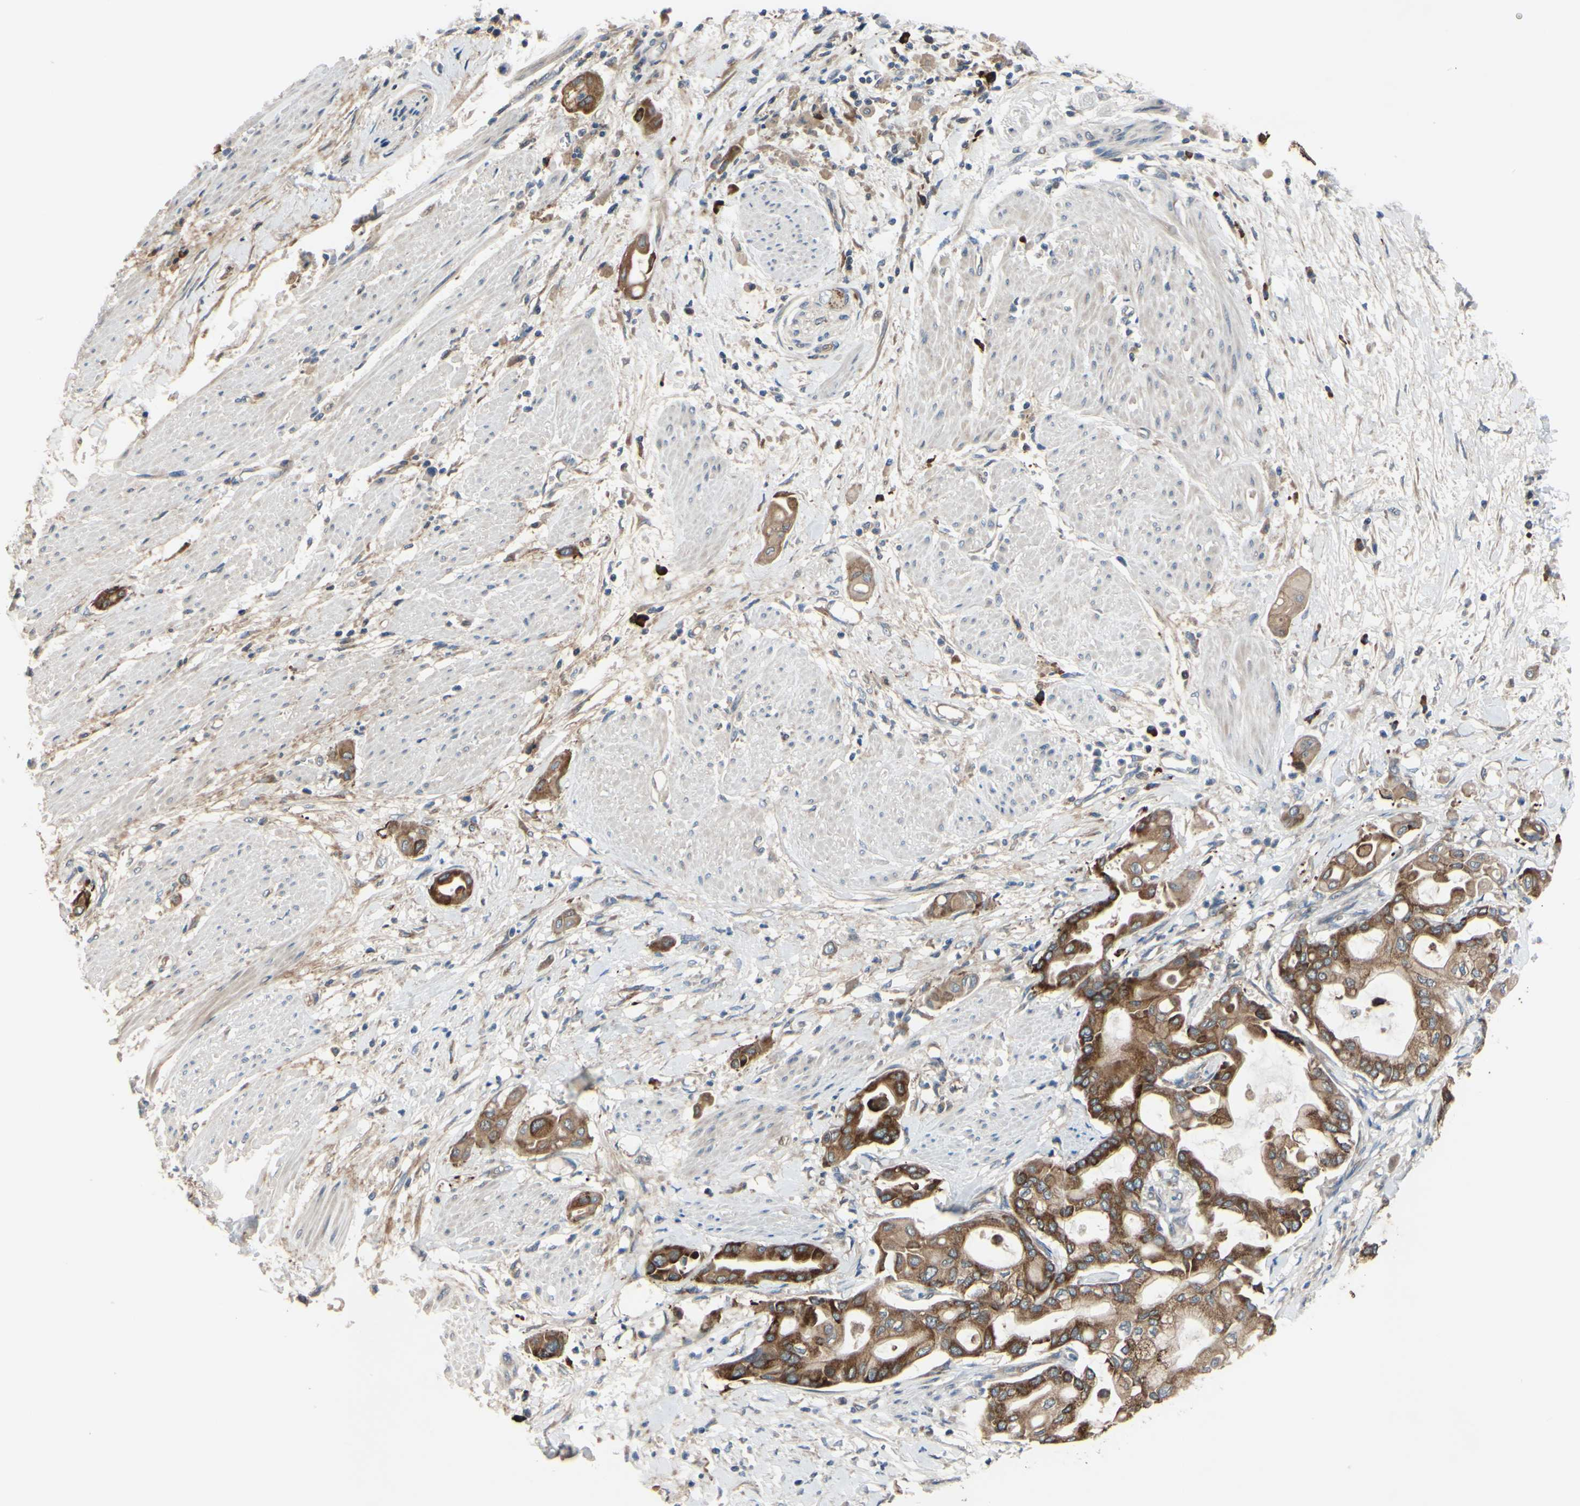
{"staining": {"intensity": "moderate", "quantity": ">75%", "location": "cytoplasmic/membranous"}, "tissue": "pancreatic cancer", "cell_type": "Tumor cells", "image_type": "cancer", "snomed": [{"axis": "morphology", "description": "Adenocarcinoma, NOS"}, {"axis": "morphology", "description": "Adenocarcinoma, metastatic, NOS"}, {"axis": "topography", "description": "Lymph node"}, {"axis": "topography", "description": "Pancreas"}, {"axis": "topography", "description": "Duodenum"}], "caption": "The photomicrograph demonstrates staining of pancreatic cancer, revealing moderate cytoplasmic/membranous protein expression (brown color) within tumor cells.", "gene": "XIAP", "patient": {"sex": "female", "age": 64}}